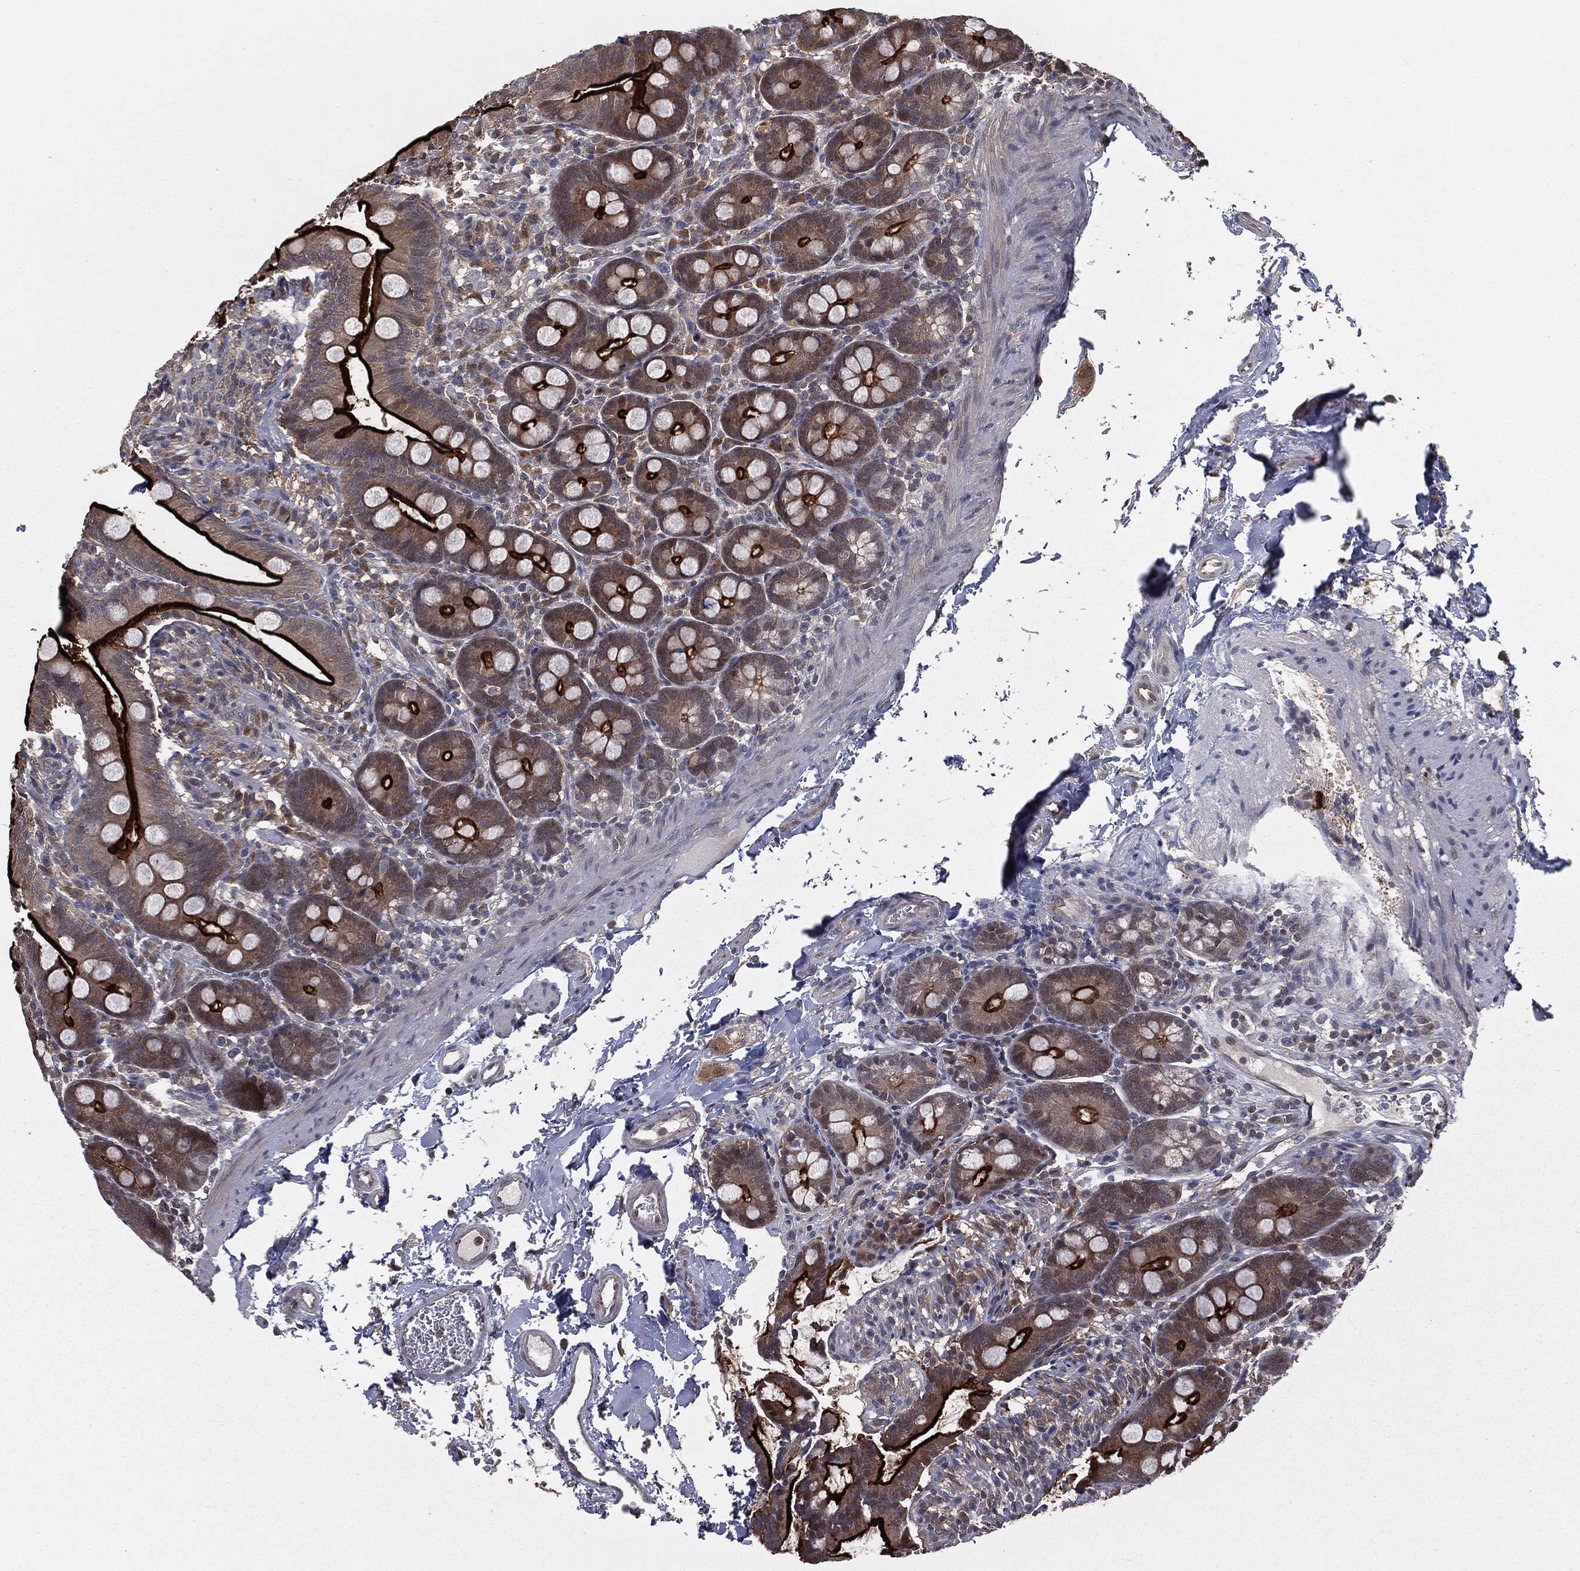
{"staining": {"intensity": "strong", "quantity": "25%-75%", "location": "cytoplasmic/membranous"}, "tissue": "small intestine", "cell_type": "Glandular cells", "image_type": "normal", "snomed": [{"axis": "morphology", "description": "Normal tissue, NOS"}, {"axis": "topography", "description": "Small intestine"}], "caption": "Strong cytoplasmic/membranous expression for a protein is appreciated in about 25%-75% of glandular cells of normal small intestine using IHC.", "gene": "FBXO7", "patient": {"sex": "female", "age": 44}}